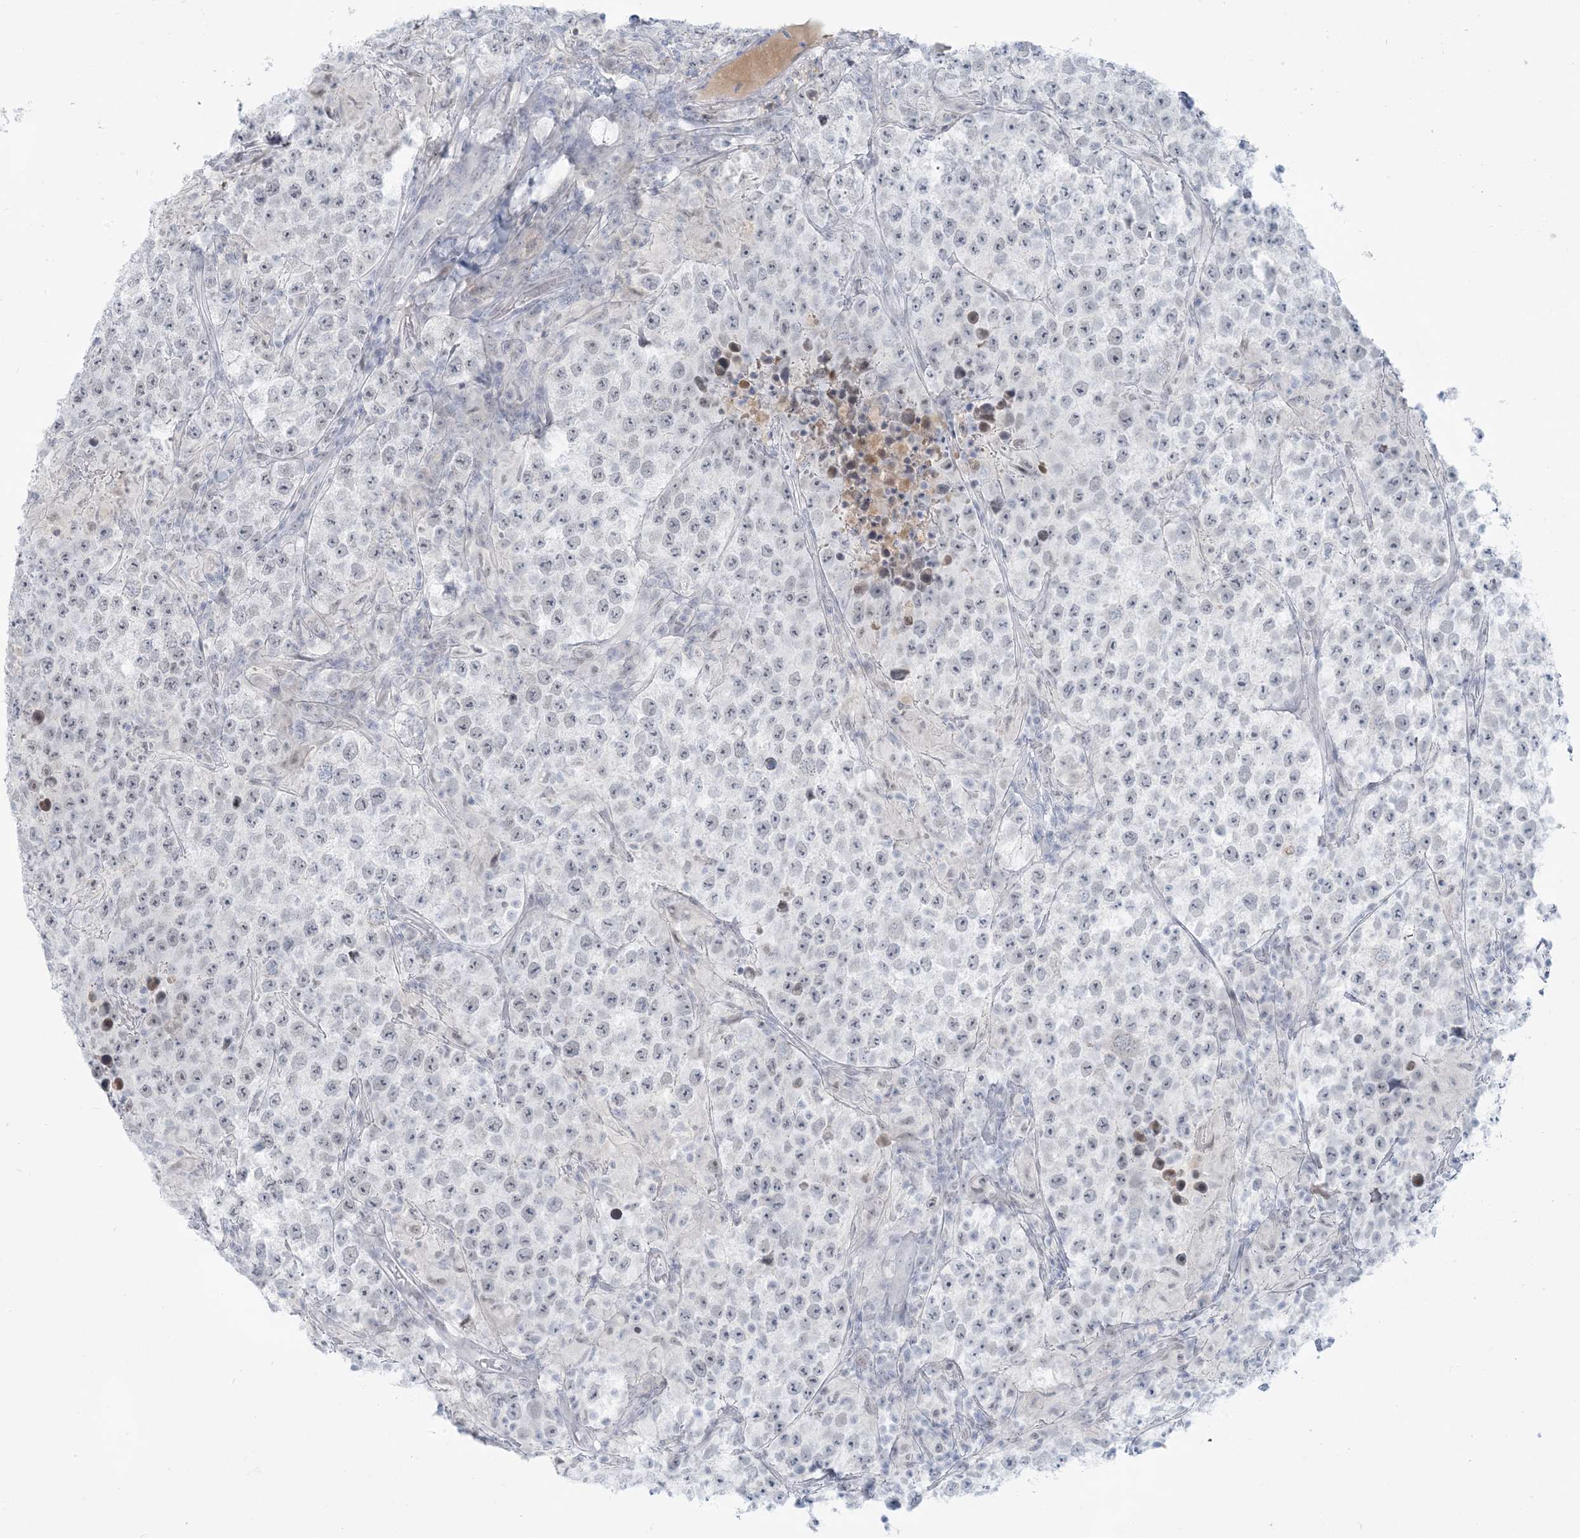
{"staining": {"intensity": "negative", "quantity": "none", "location": "none"}, "tissue": "testis cancer", "cell_type": "Tumor cells", "image_type": "cancer", "snomed": [{"axis": "morphology", "description": "Normal tissue, NOS"}, {"axis": "morphology", "description": "Urothelial carcinoma, High grade"}, {"axis": "morphology", "description": "Seminoma, NOS"}, {"axis": "morphology", "description": "Carcinoma, Embryonal, NOS"}, {"axis": "topography", "description": "Urinary bladder"}, {"axis": "topography", "description": "Testis"}], "caption": "Tumor cells show no significant staining in seminoma (testis).", "gene": "SCML1", "patient": {"sex": "male", "age": 41}}